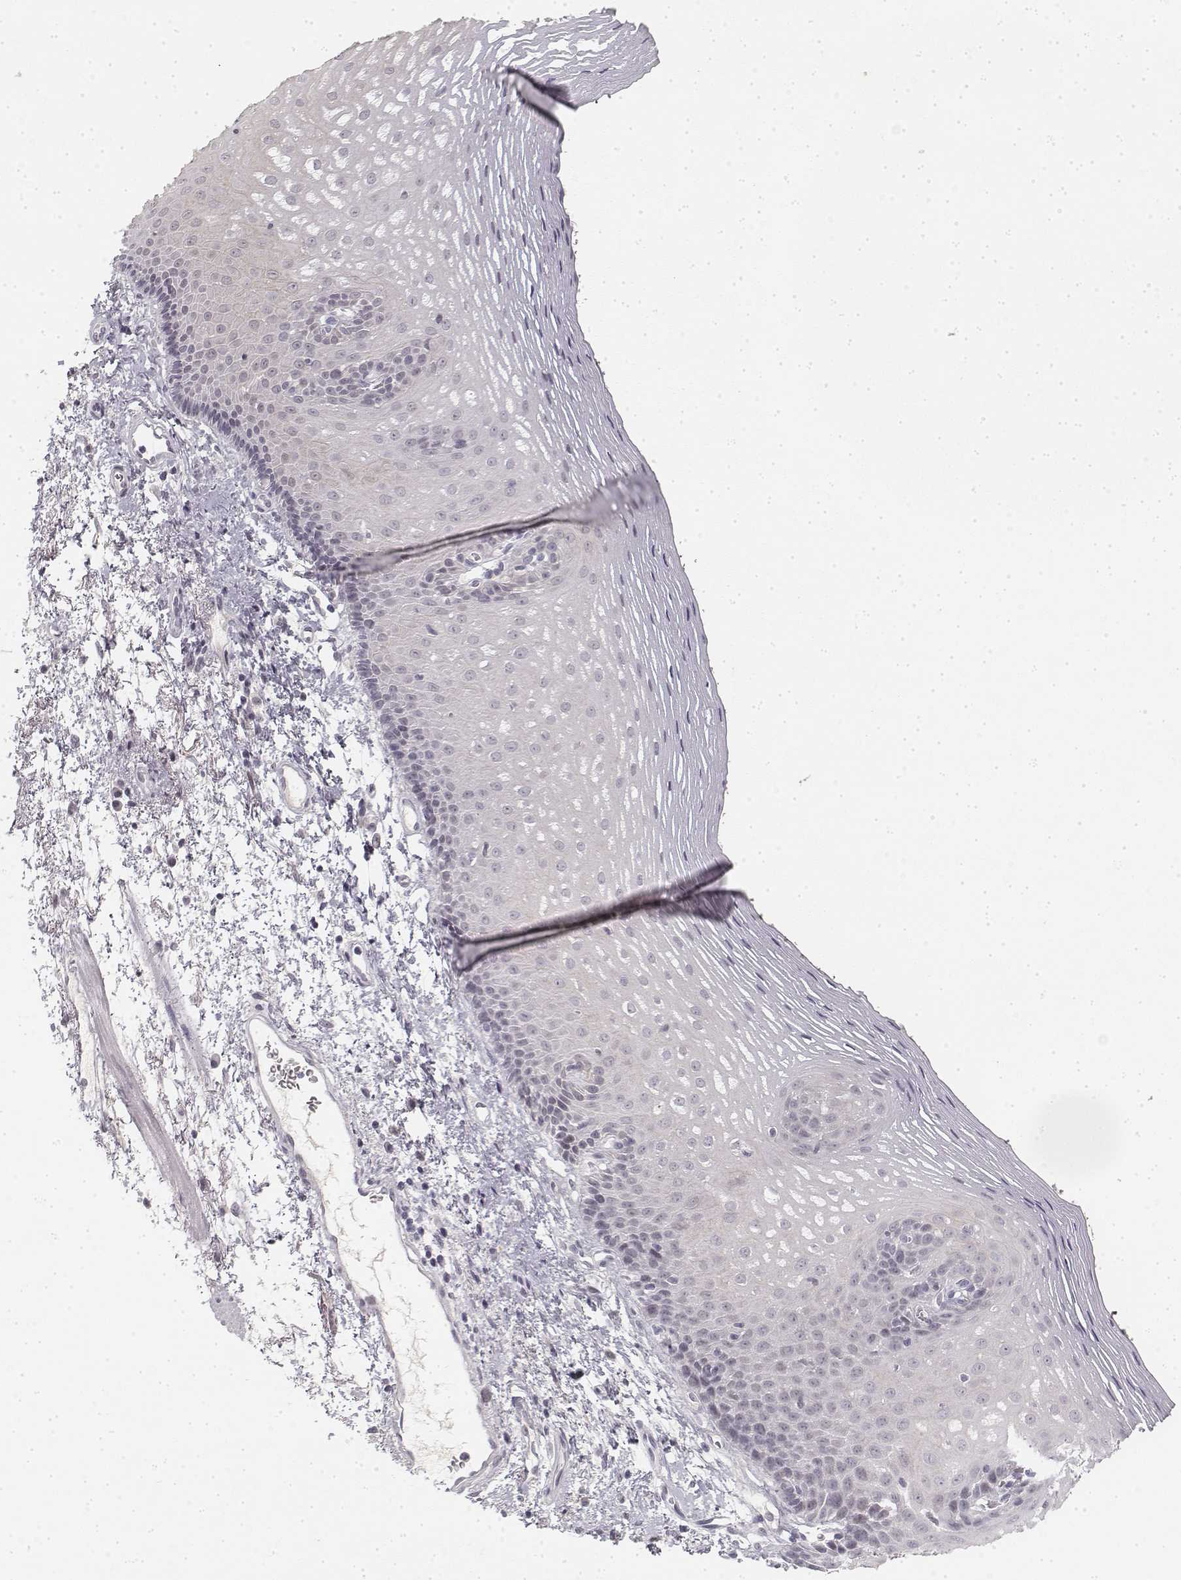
{"staining": {"intensity": "negative", "quantity": "none", "location": "none"}, "tissue": "esophagus", "cell_type": "Squamous epithelial cells", "image_type": "normal", "snomed": [{"axis": "morphology", "description": "Normal tissue, NOS"}, {"axis": "topography", "description": "Esophagus"}], "caption": "Esophagus stained for a protein using immunohistochemistry (IHC) displays no staining squamous epithelial cells.", "gene": "KRT84", "patient": {"sex": "male", "age": 76}}